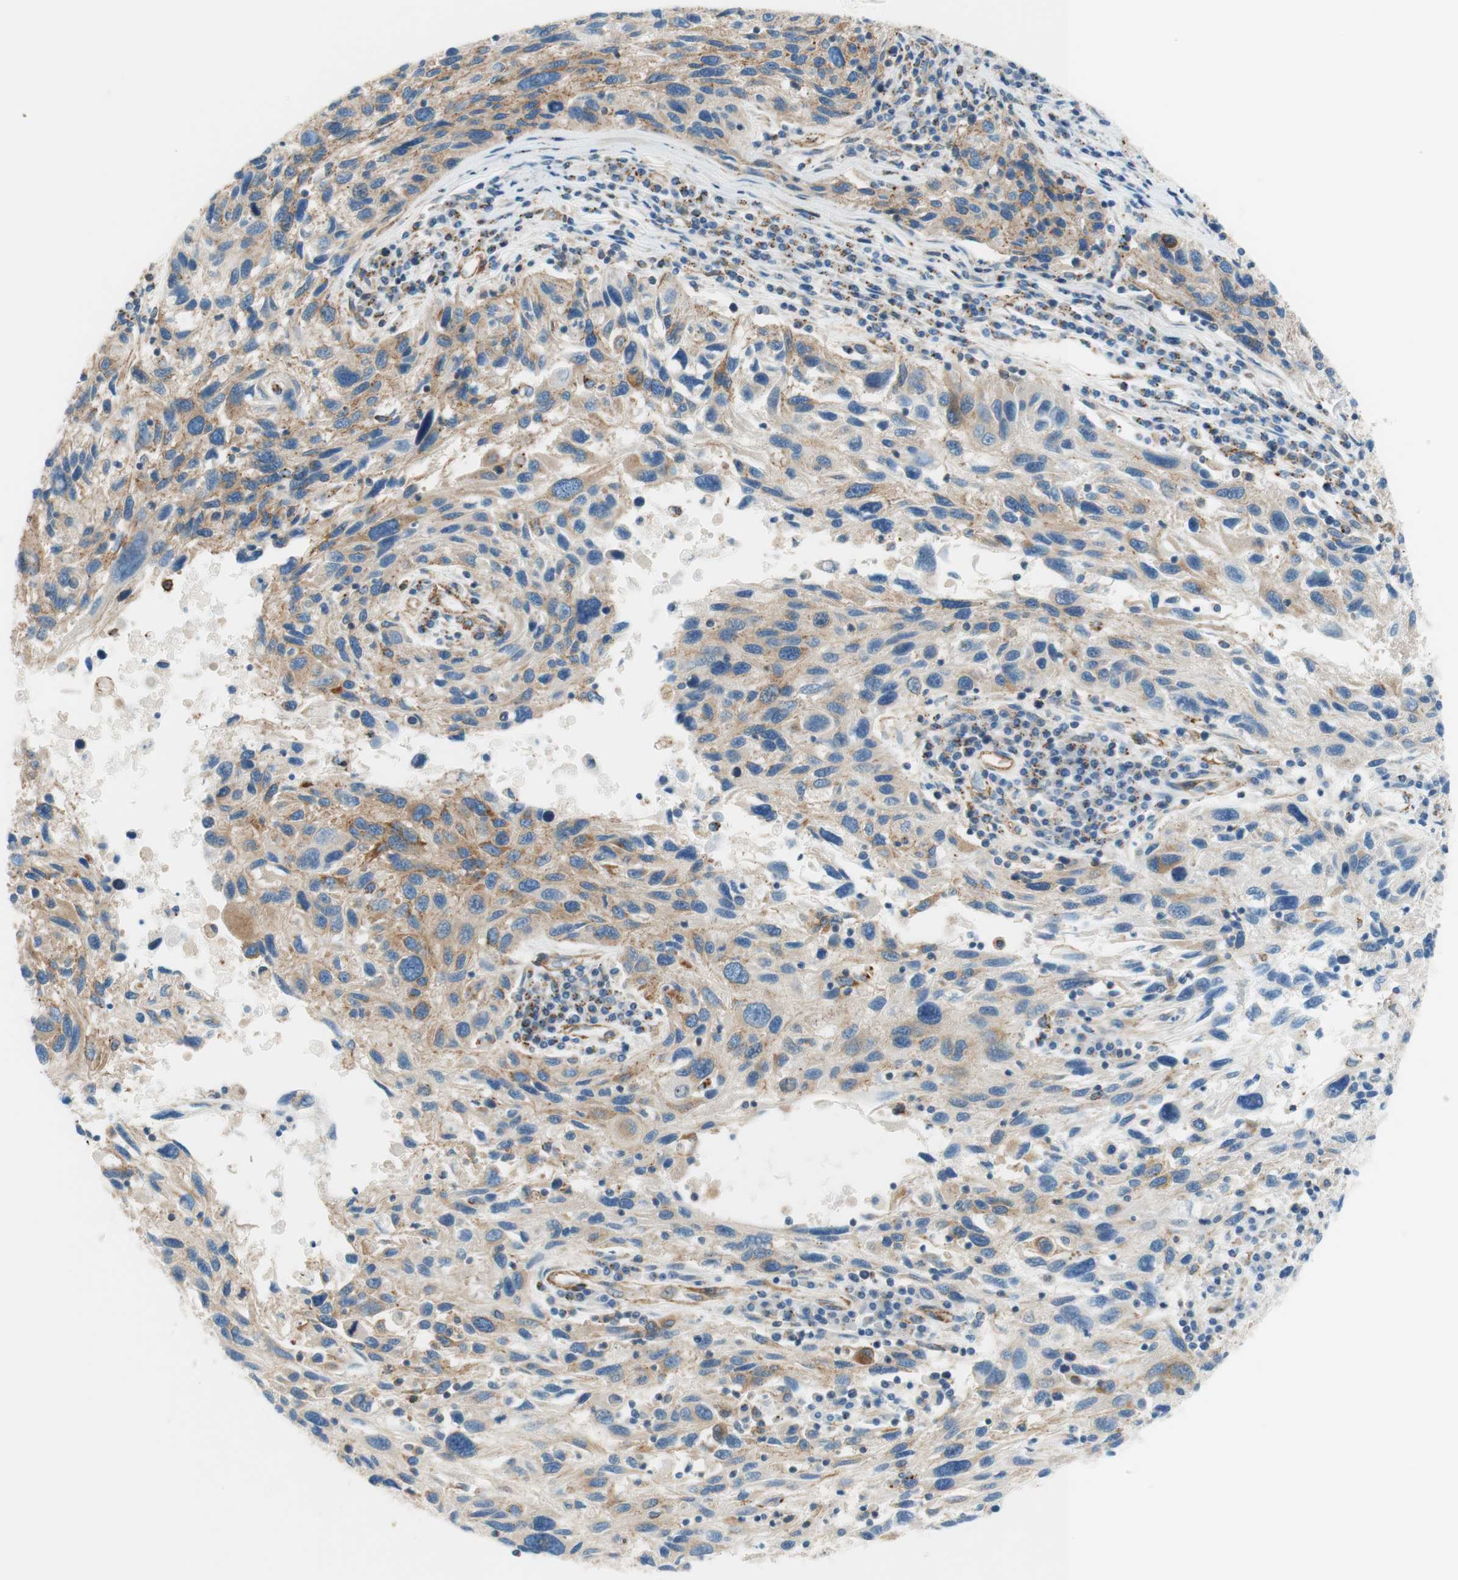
{"staining": {"intensity": "weak", "quantity": "25%-75%", "location": "cytoplasmic/membranous"}, "tissue": "melanoma", "cell_type": "Tumor cells", "image_type": "cancer", "snomed": [{"axis": "morphology", "description": "Malignant melanoma, NOS"}, {"axis": "topography", "description": "Skin"}], "caption": "Immunohistochemistry (IHC) histopathology image of neoplastic tissue: human malignant melanoma stained using IHC shows low levels of weak protein expression localized specifically in the cytoplasmic/membranous of tumor cells, appearing as a cytoplasmic/membranous brown color.", "gene": "VPS26A", "patient": {"sex": "male", "age": 53}}